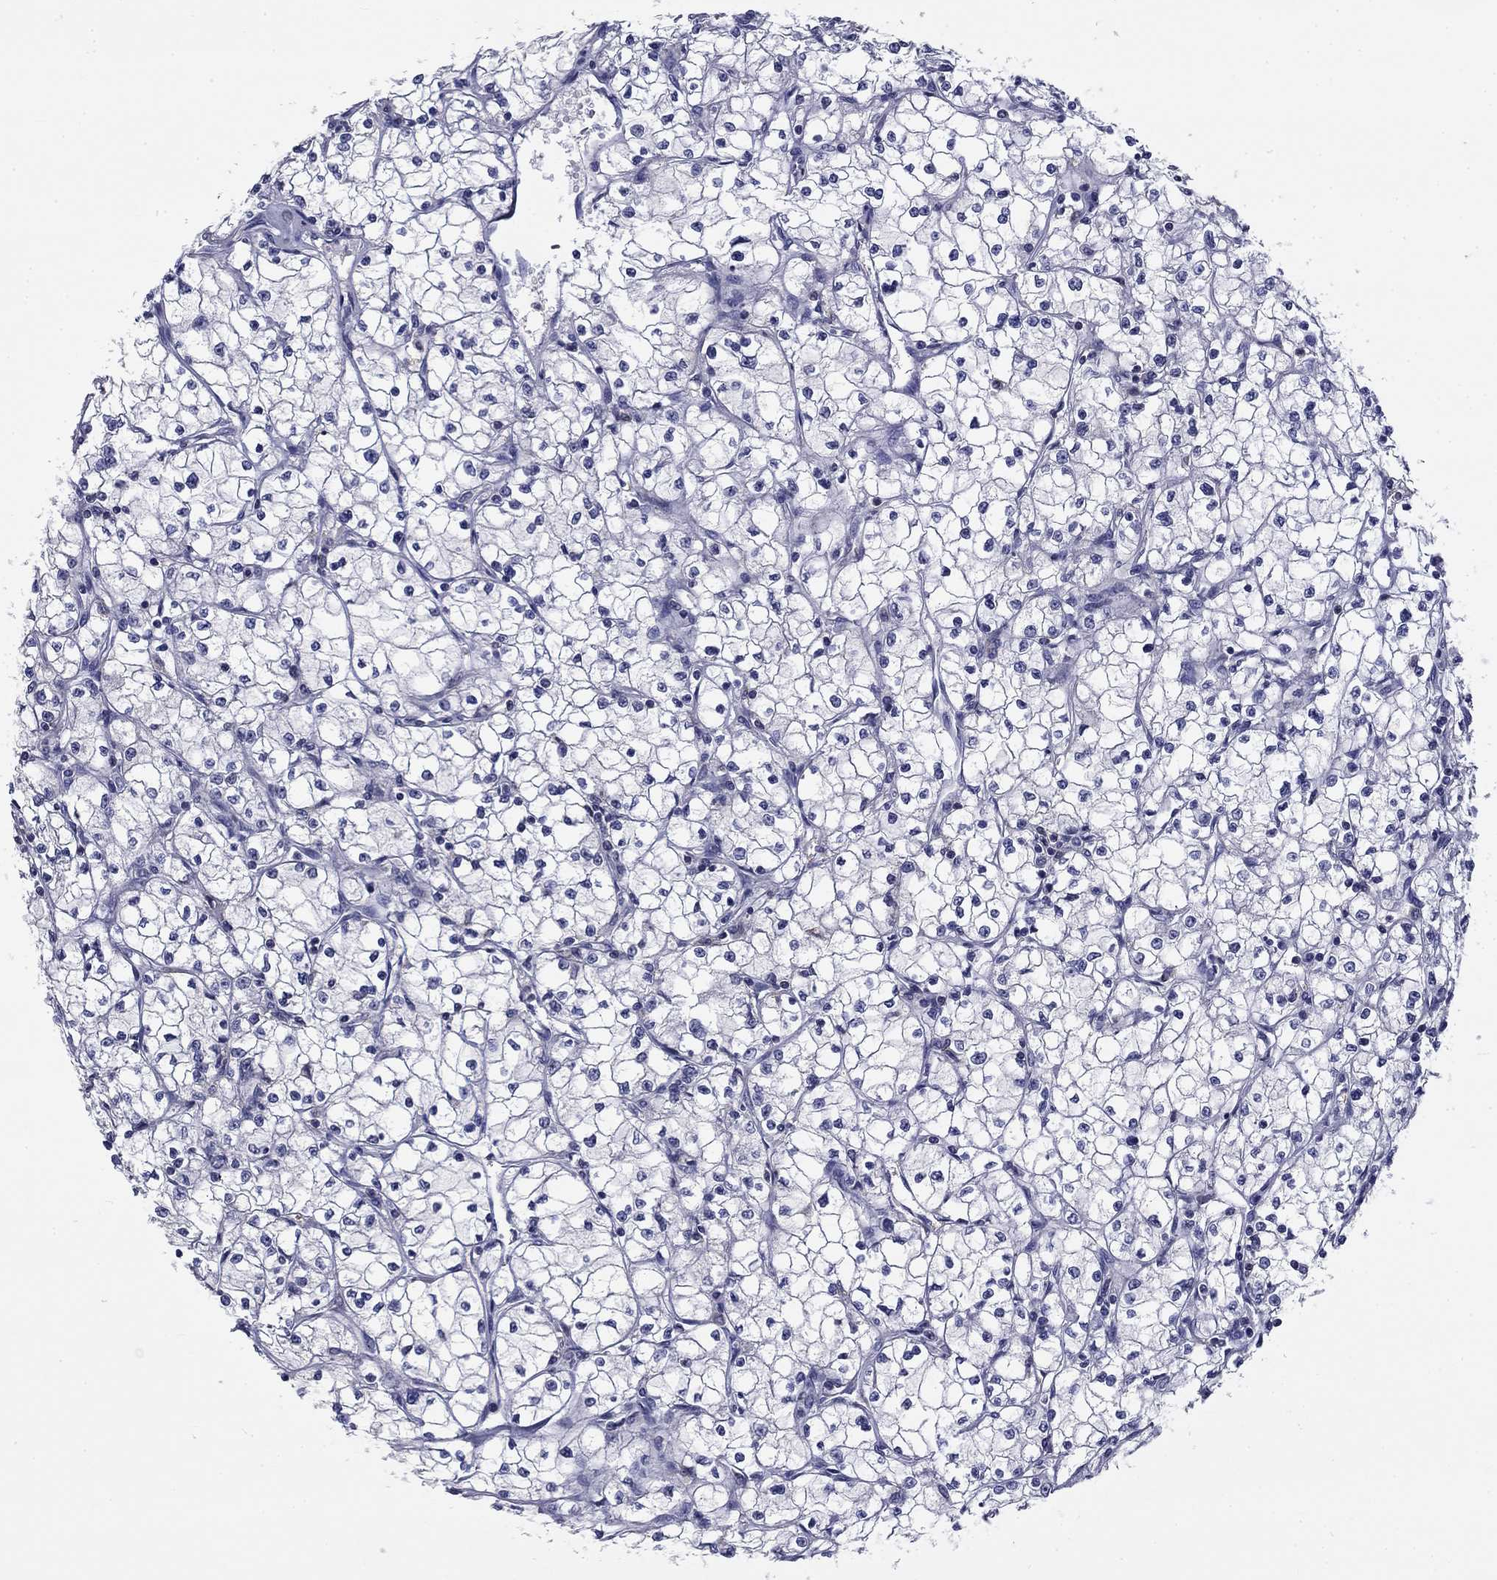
{"staining": {"intensity": "negative", "quantity": "none", "location": "none"}, "tissue": "renal cancer", "cell_type": "Tumor cells", "image_type": "cancer", "snomed": [{"axis": "morphology", "description": "Adenocarcinoma, NOS"}, {"axis": "topography", "description": "Kidney"}], "caption": "DAB immunohistochemical staining of renal cancer (adenocarcinoma) demonstrates no significant staining in tumor cells.", "gene": "POU2F2", "patient": {"sex": "male", "age": 67}}